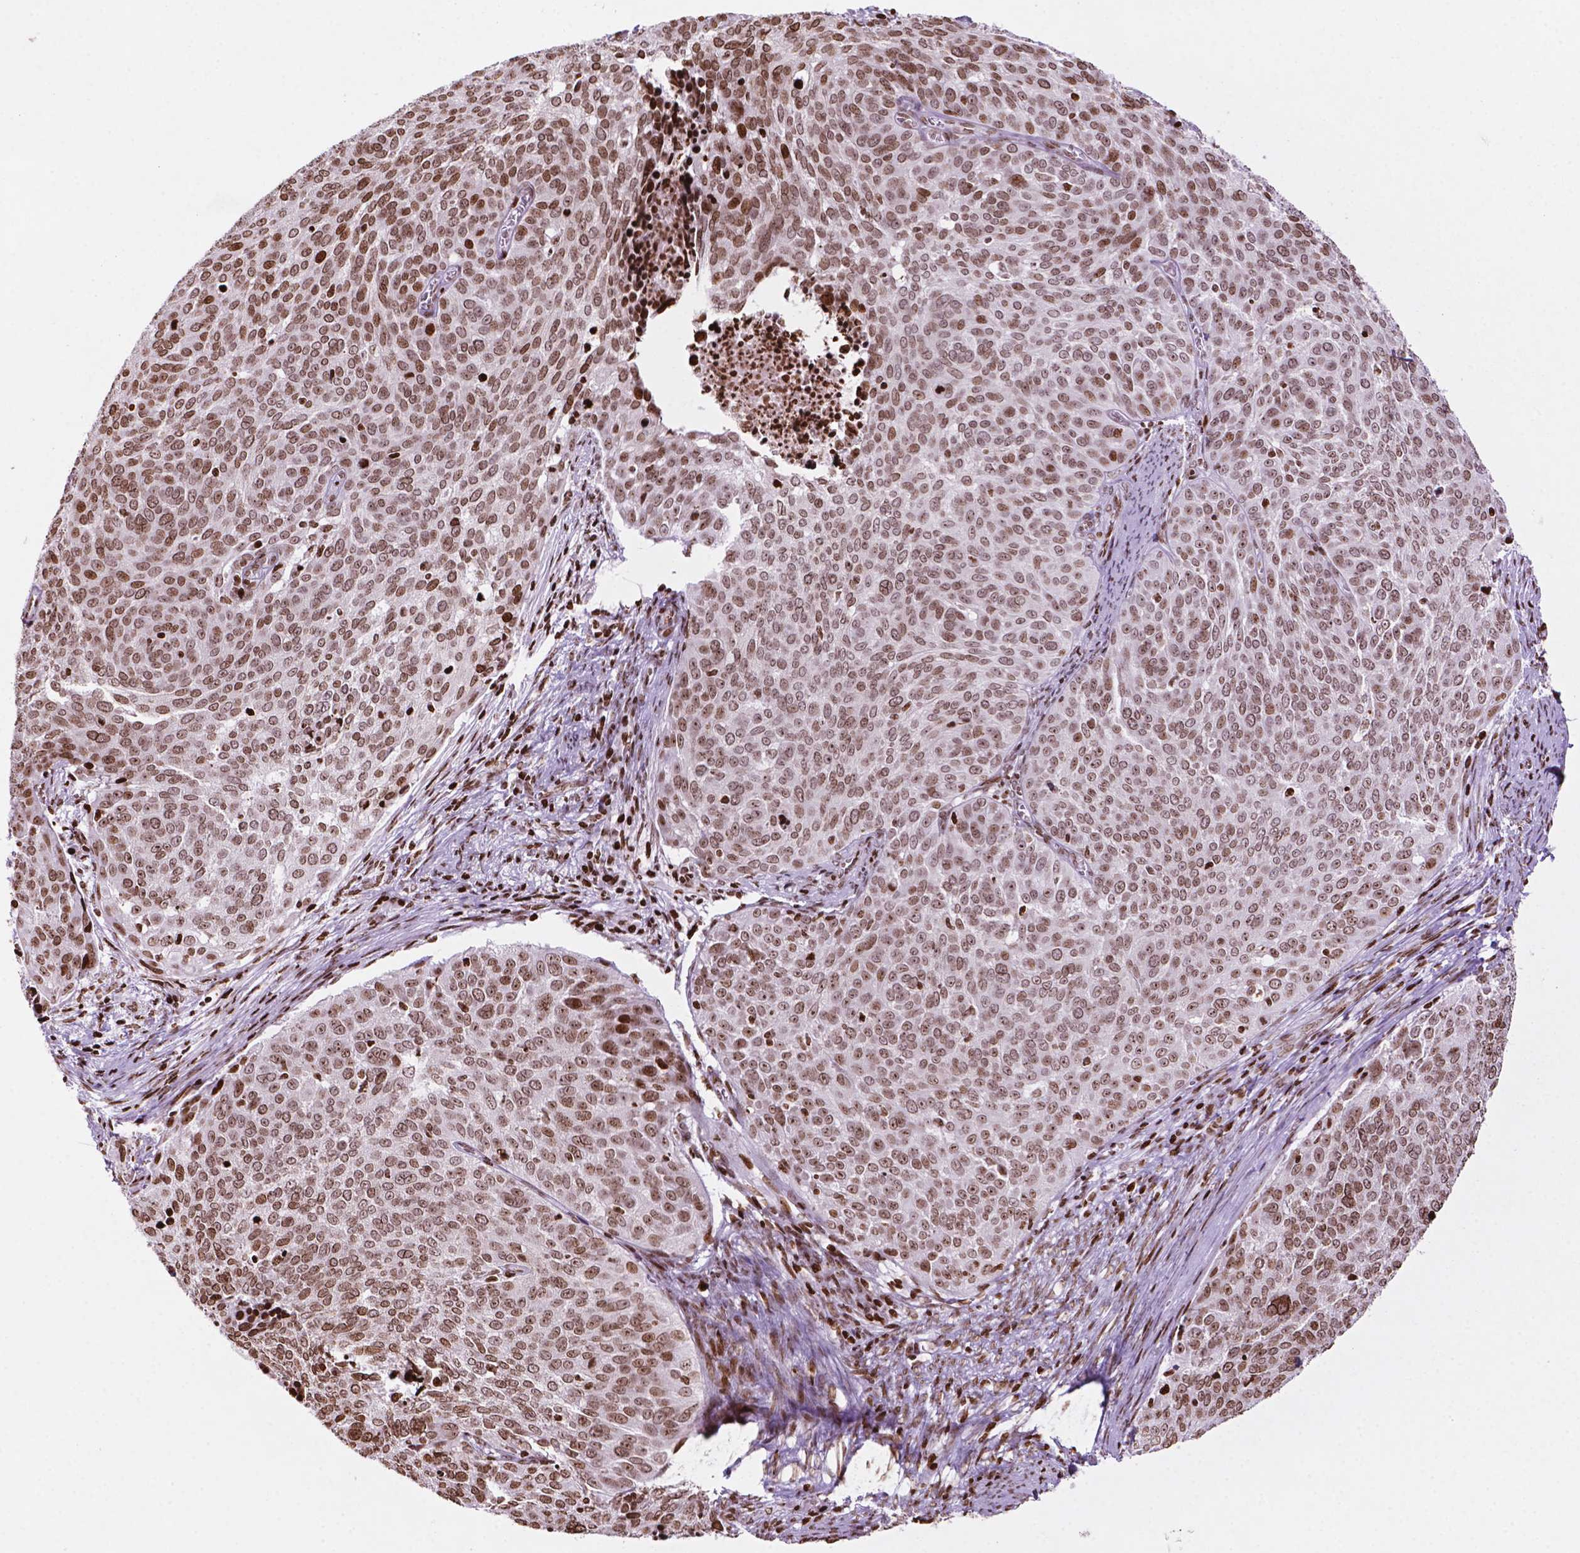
{"staining": {"intensity": "moderate", "quantity": ">75%", "location": "nuclear"}, "tissue": "cervical cancer", "cell_type": "Tumor cells", "image_type": "cancer", "snomed": [{"axis": "morphology", "description": "Squamous cell carcinoma, NOS"}, {"axis": "topography", "description": "Cervix"}], "caption": "Moderate nuclear staining for a protein is present in about >75% of tumor cells of cervical cancer using immunohistochemistry (IHC).", "gene": "TMEM250", "patient": {"sex": "female", "age": 39}}